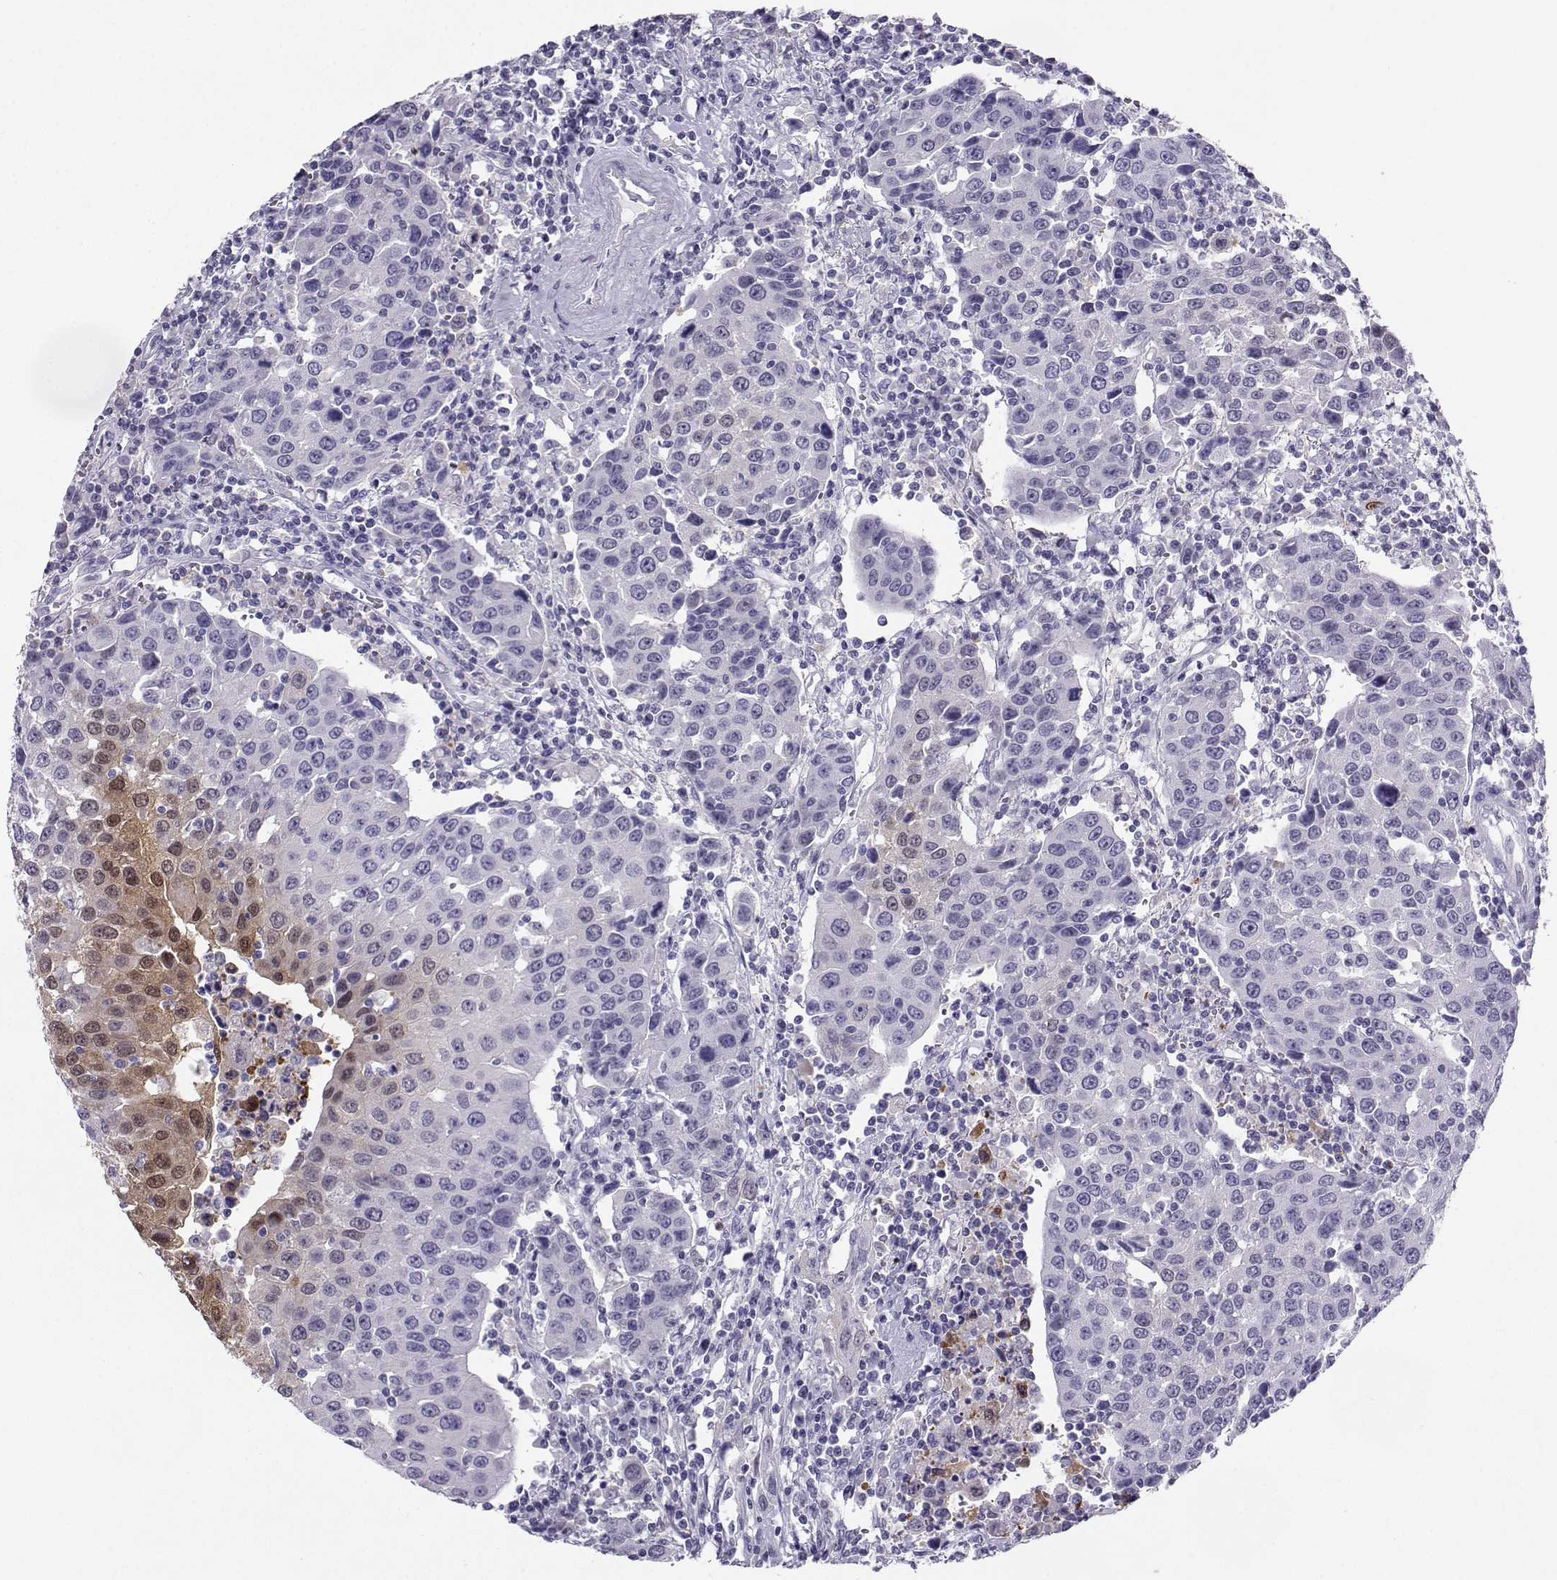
{"staining": {"intensity": "moderate", "quantity": "<25%", "location": "nuclear"}, "tissue": "urothelial cancer", "cell_type": "Tumor cells", "image_type": "cancer", "snomed": [{"axis": "morphology", "description": "Urothelial carcinoma, High grade"}, {"axis": "topography", "description": "Urinary bladder"}], "caption": "An image of urothelial cancer stained for a protein shows moderate nuclear brown staining in tumor cells.", "gene": "PGK1", "patient": {"sex": "female", "age": 85}}